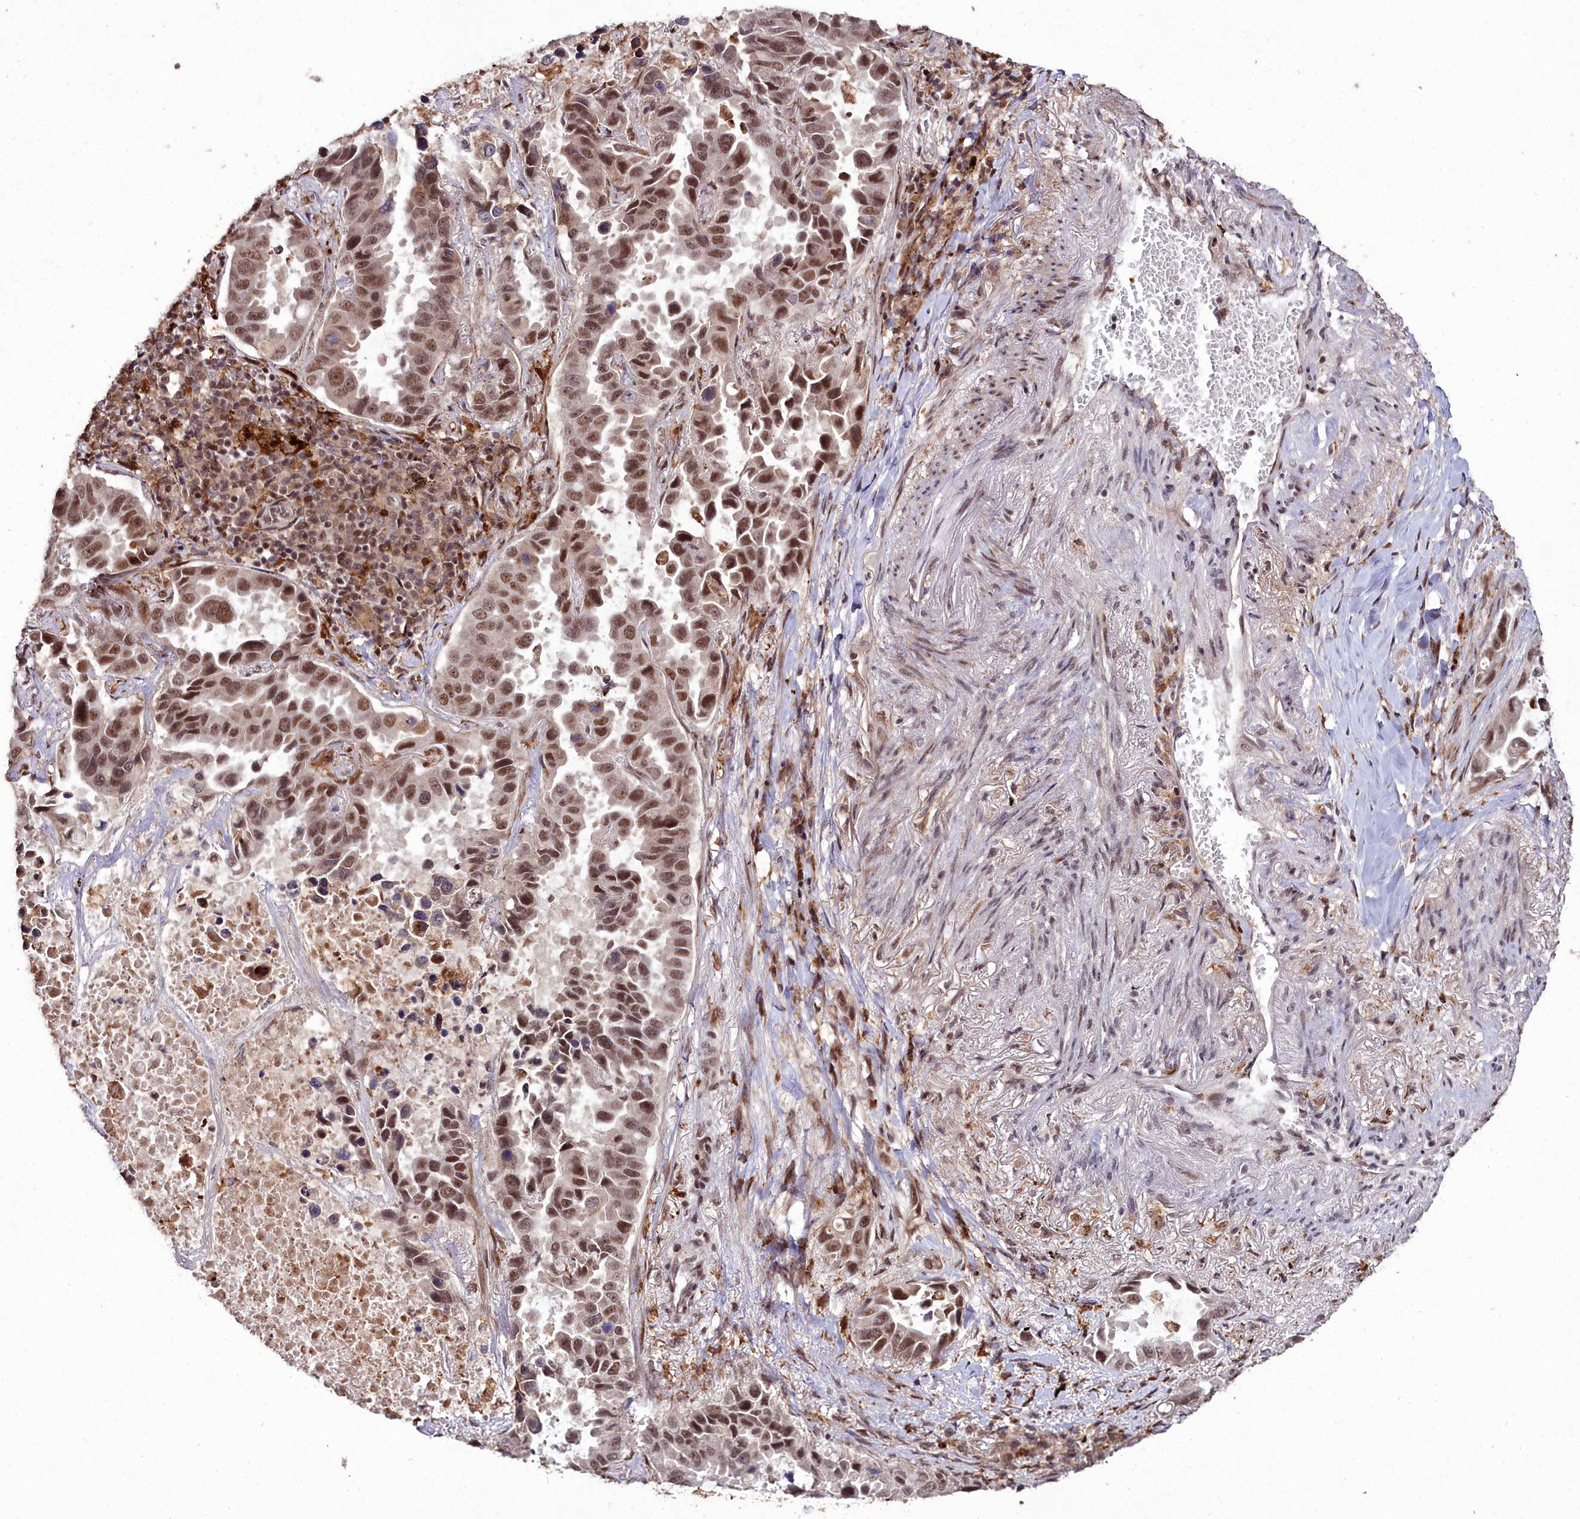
{"staining": {"intensity": "moderate", "quantity": ">75%", "location": "nuclear"}, "tissue": "lung cancer", "cell_type": "Tumor cells", "image_type": "cancer", "snomed": [{"axis": "morphology", "description": "Adenocarcinoma, NOS"}, {"axis": "topography", "description": "Lung"}], "caption": "Lung cancer stained with DAB (3,3'-diaminobenzidine) IHC shows medium levels of moderate nuclear staining in approximately >75% of tumor cells. (Brightfield microscopy of DAB IHC at high magnification).", "gene": "CXXC1", "patient": {"sex": "male", "age": 64}}